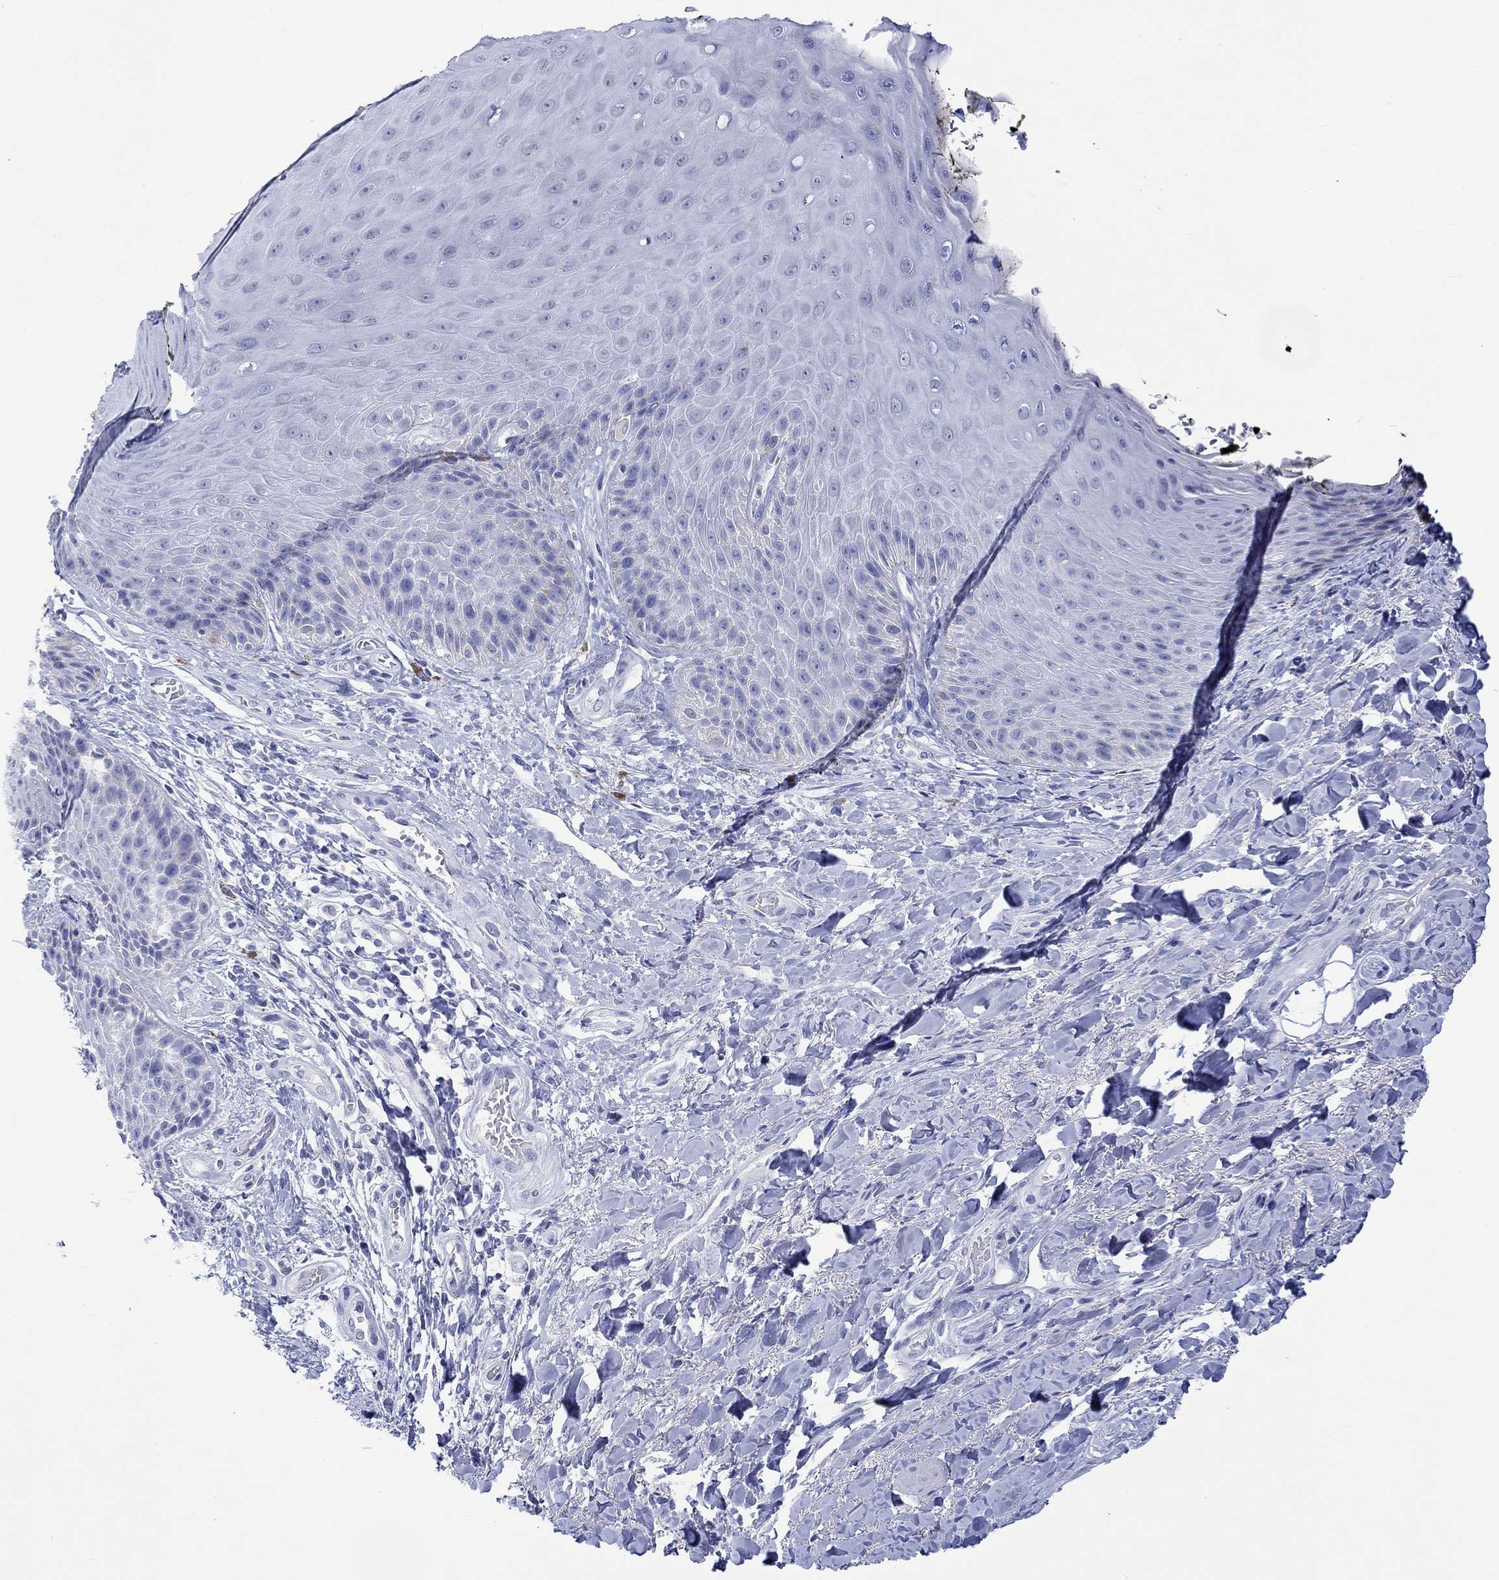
{"staining": {"intensity": "negative", "quantity": "none", "location": "none"}, "tissue": "skin", "cell_type": "Epidermal cells", "image_type": "normal", "snomed": [{"axis": "morphology", "description": "Normal tissue, NOS"}, {"axis": "topography", "description": "Anal"}, {"axis": "topography", "description": "Peripheral nerve tissue"}], "caption": "This is a micrograph of IHC staining of benign skin, which shows no positivity in epidermal cells. Brightfield microscopy of immunohistochemistry (IHC) stained with DAB (3,3'-diaminobenzidine) (brown) and hematoxylin (blue), captured at high magnification.", "gene": "MSI1", "patient": {"sex": "male", "age": 53}}